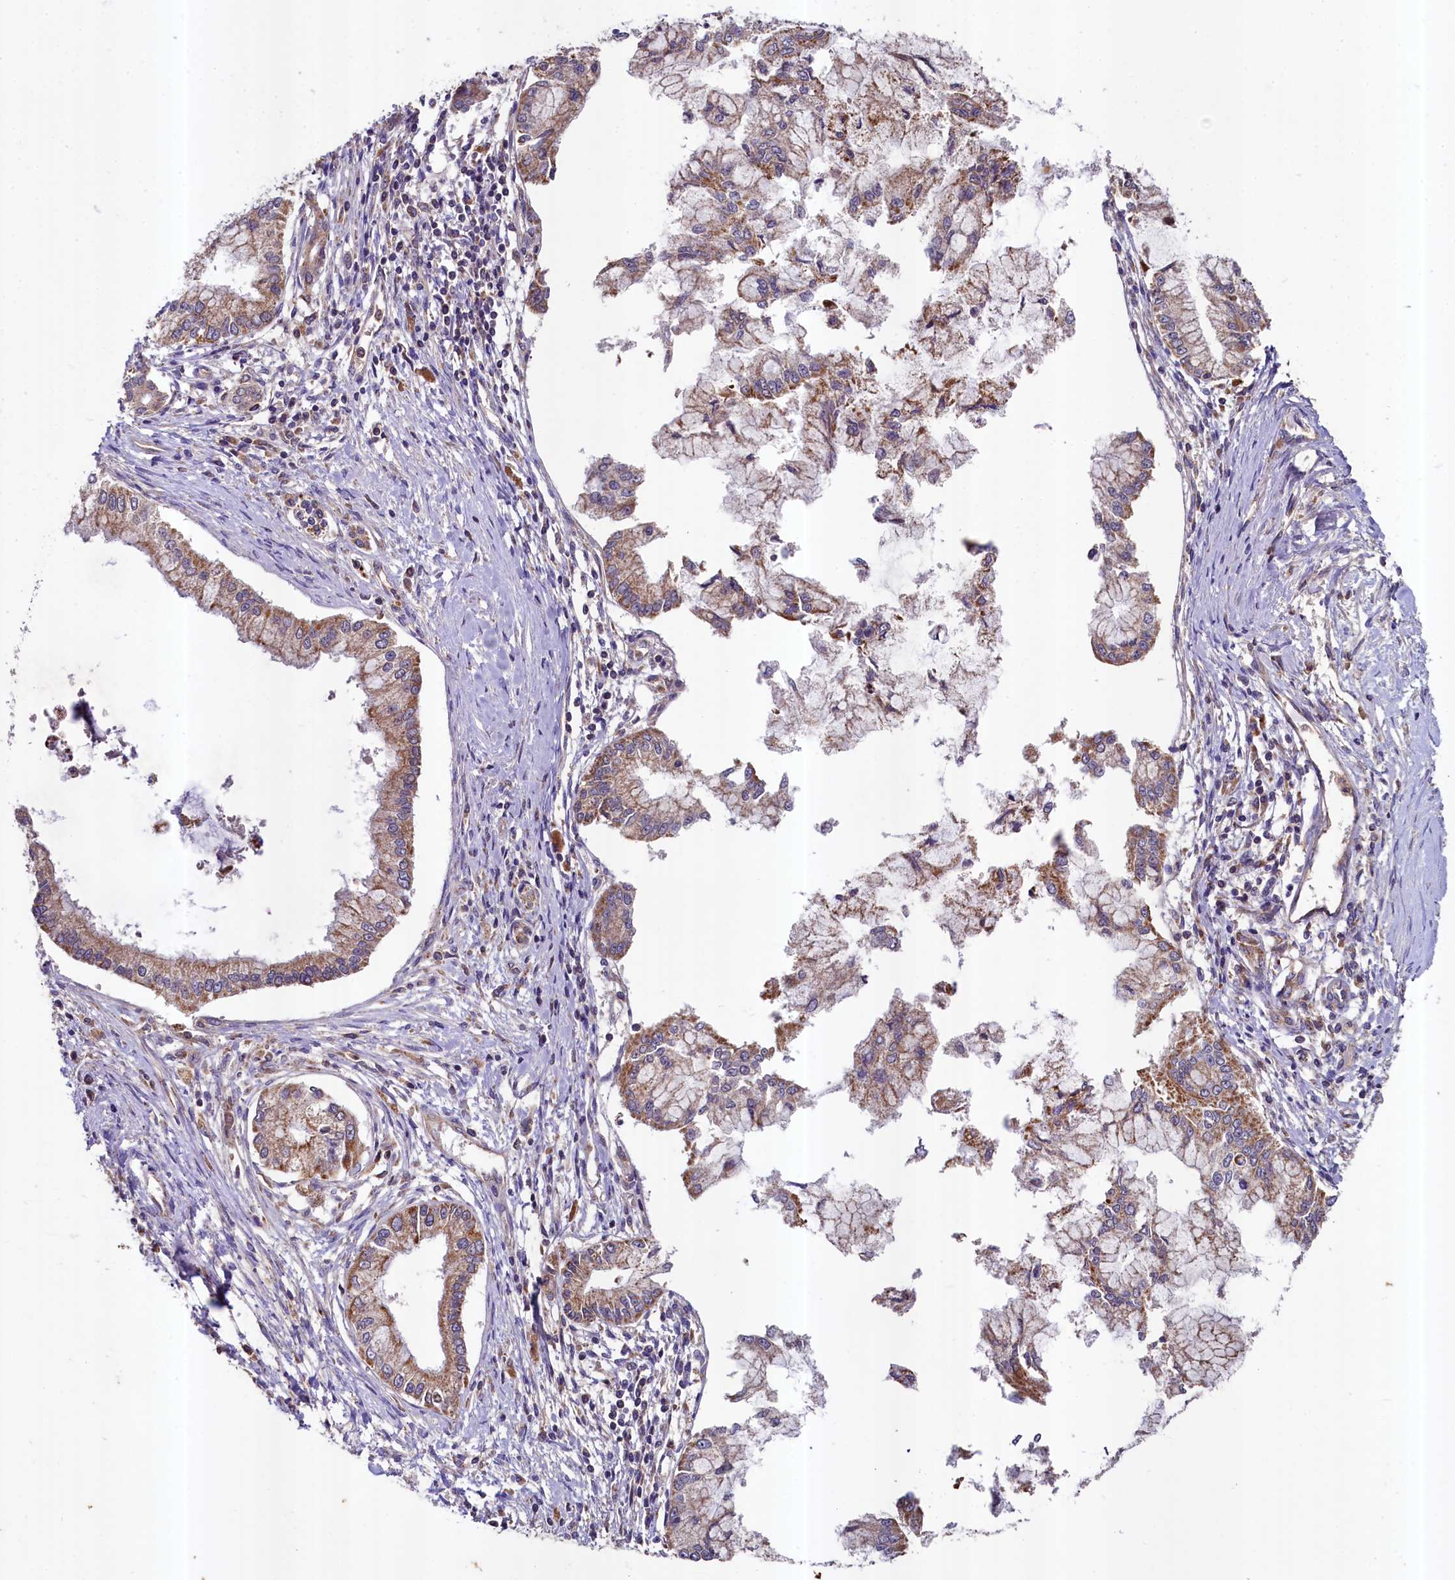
{"staining": {"intensity": "moderate", "quantity": ">75%", "location": "cytoplasmic/membranous"}, "tissue": "pancreatic cancer", "cell_type": "Tumor cells", "image_type": "cancer", "snomed": [{"axis": "morphology", "description": "Adenocarcinoma, NOS"}, {"axis": "topography", "description": "Pancreas"}], "caption": "This is a photomicrograph of IHC staining of pancreatic cancer (adenocarcinoma), which shows moderate expression in the cytoplasmic/membranous of tumor cells.", "gene": "METTL4", "patient": {"sex": "male", "age": 46}}